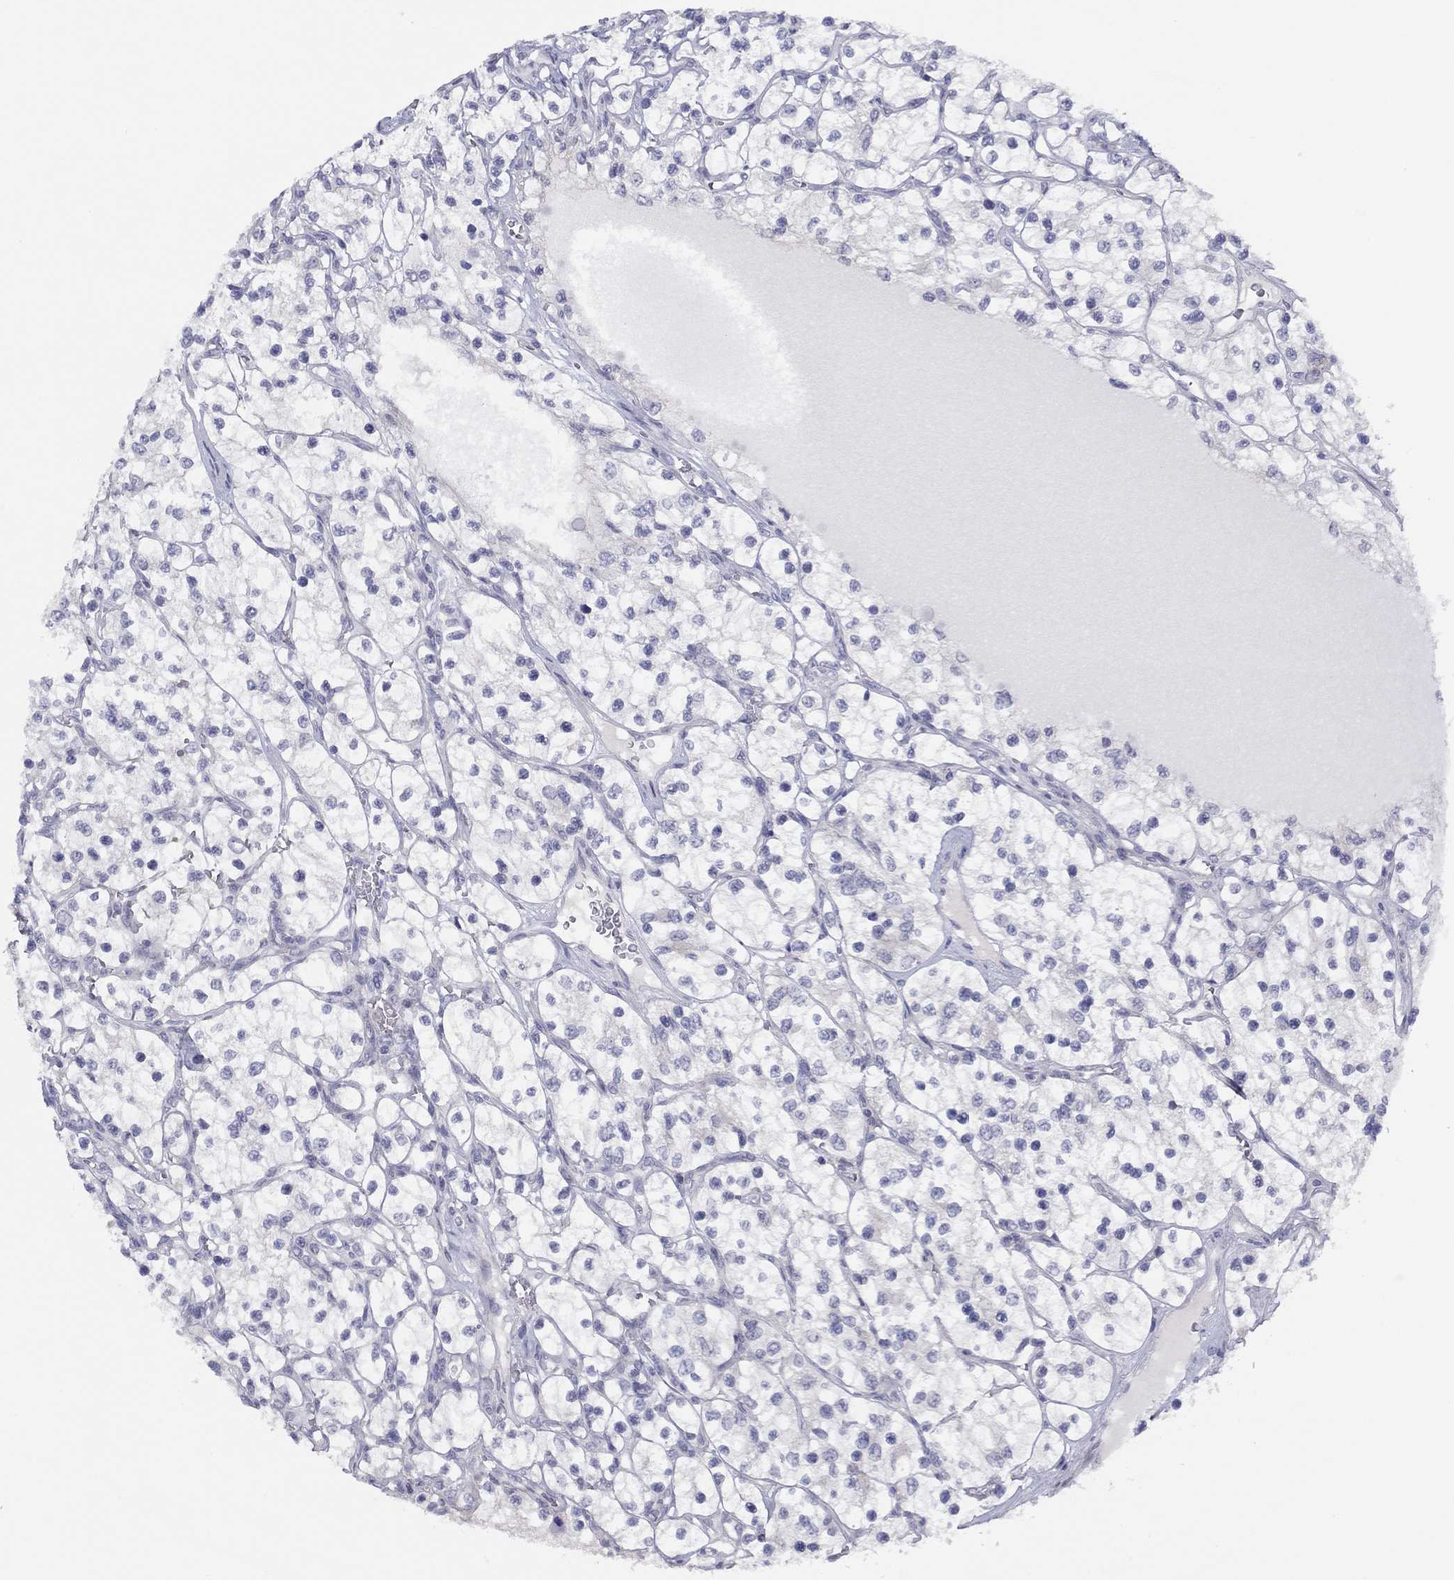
{"staining": {"intensity": "negative", "quantity": "none", "location": "none"}, "tissue": "renal cancer", "cell_type": "Tumor cells", "image_type": "cancer", "snomed": [{"axis": "morphology", "description": "Adenocarcinoma, NOS"}, {"axis": "topography", "description": "Kidney"}], "caption": "Immunohistochemistry photomicrograph of neoplastic tissue: human adenocarcinoma (renal) stained with DAB (3,3'-diaminobenzidine) reveals no significant protein staining in tumor cells.", "gene": "CYP2B6", "patient": {"sex": "female", "age": 69}}